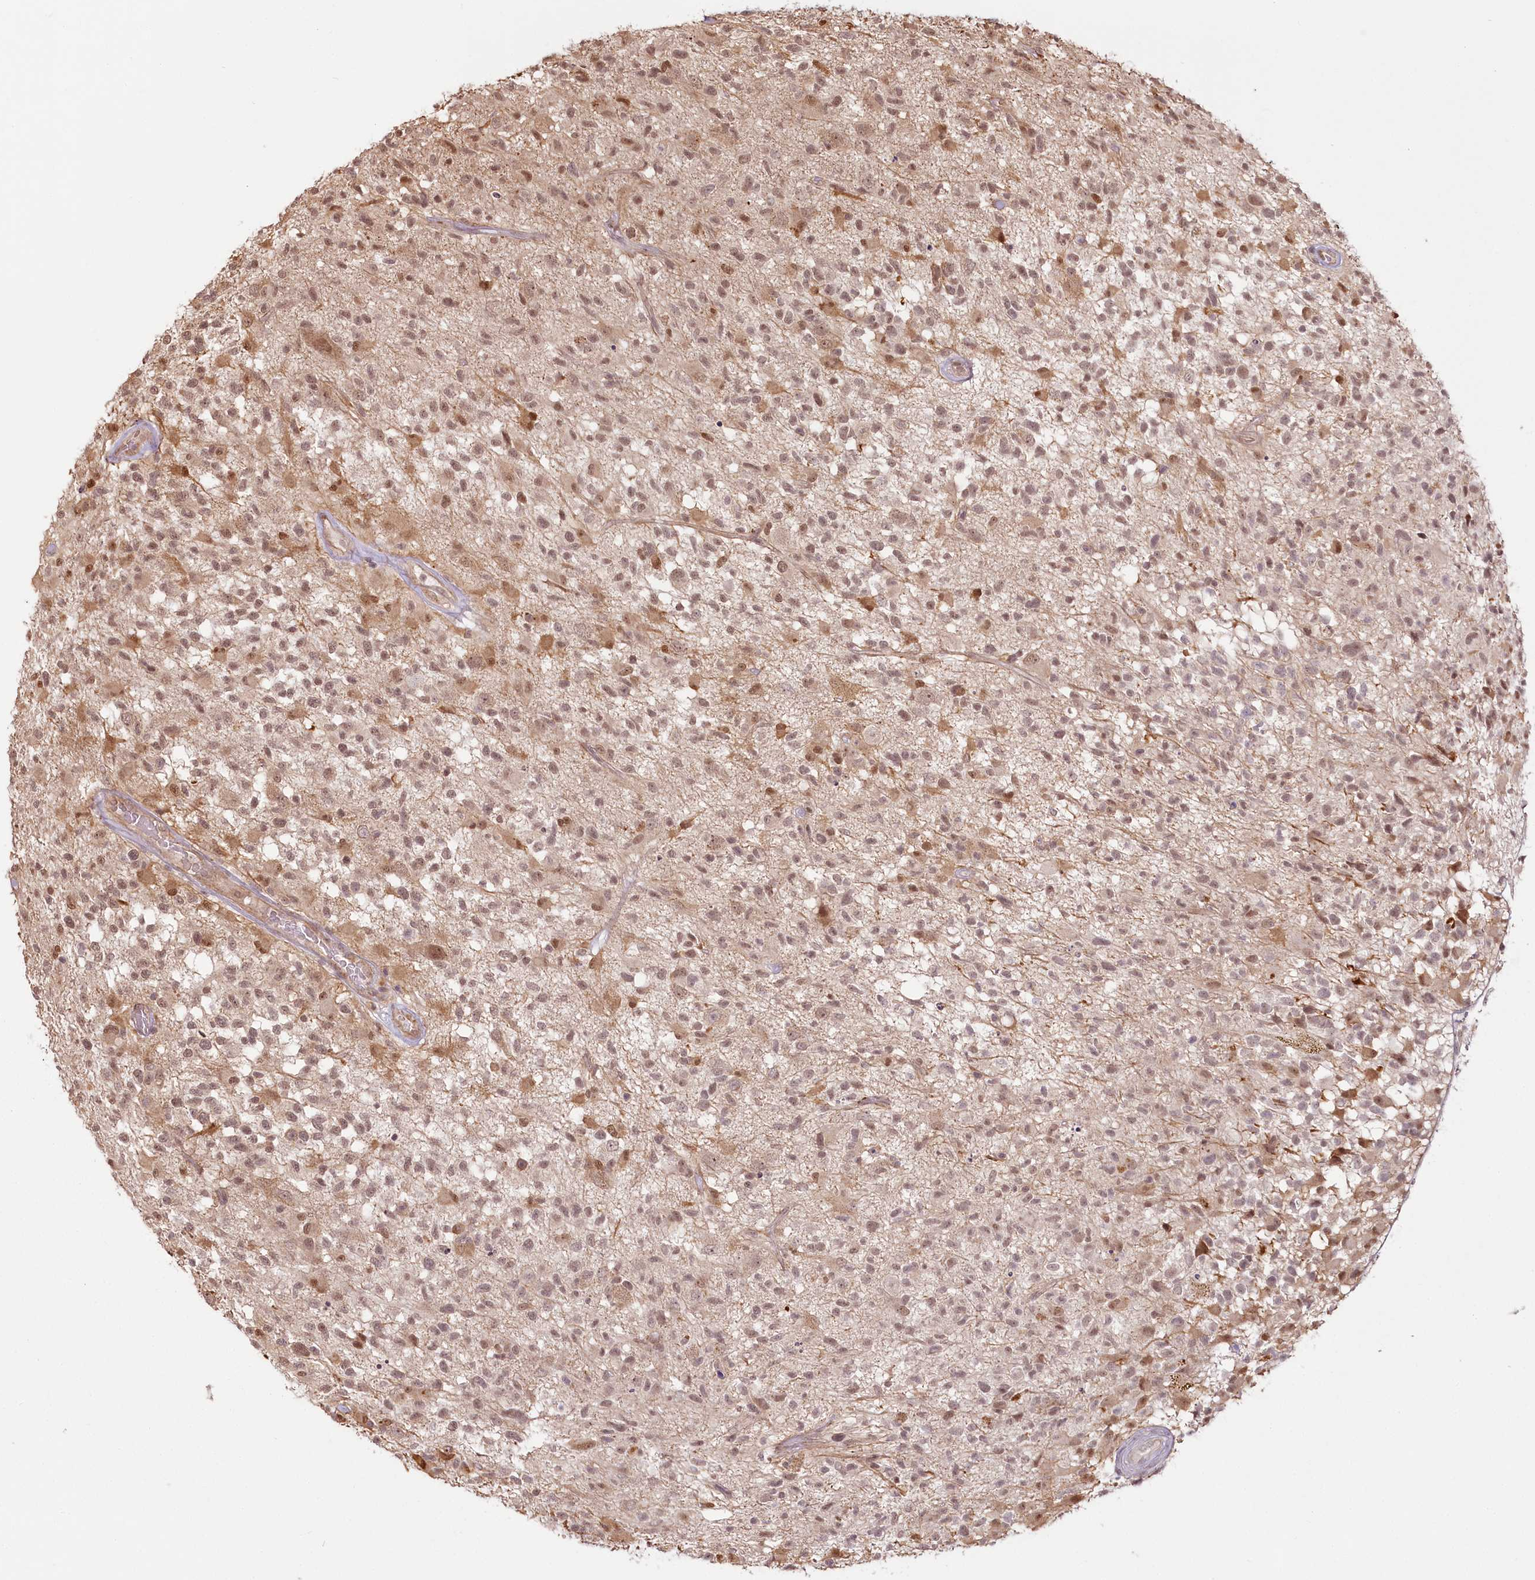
{"staining": {"intensity": "moderate", "quantity": "25%-75%", "location": "cytoplasmic/membranous,nuclear"}, "tissue": "glioma", "cell_type": "Tumor cells", "image_type": "cancer", "snomed": [{"axis": "morphology", "description": "Glioma, malignant, High grade"}, {"axis": "morphology", "description": "Glioblastoma, NOS"}, {"axis": "topography", "description": "Brain"}], "caption": "This histopathology image displays IHC staining of human glioma, with medium moderate cytoplasmic/membranous and nuclear staining in approximately 25%-75% of tumor cells.", "gene": "R3HDM2", "patient": {"sex": "male", "age": 60}}